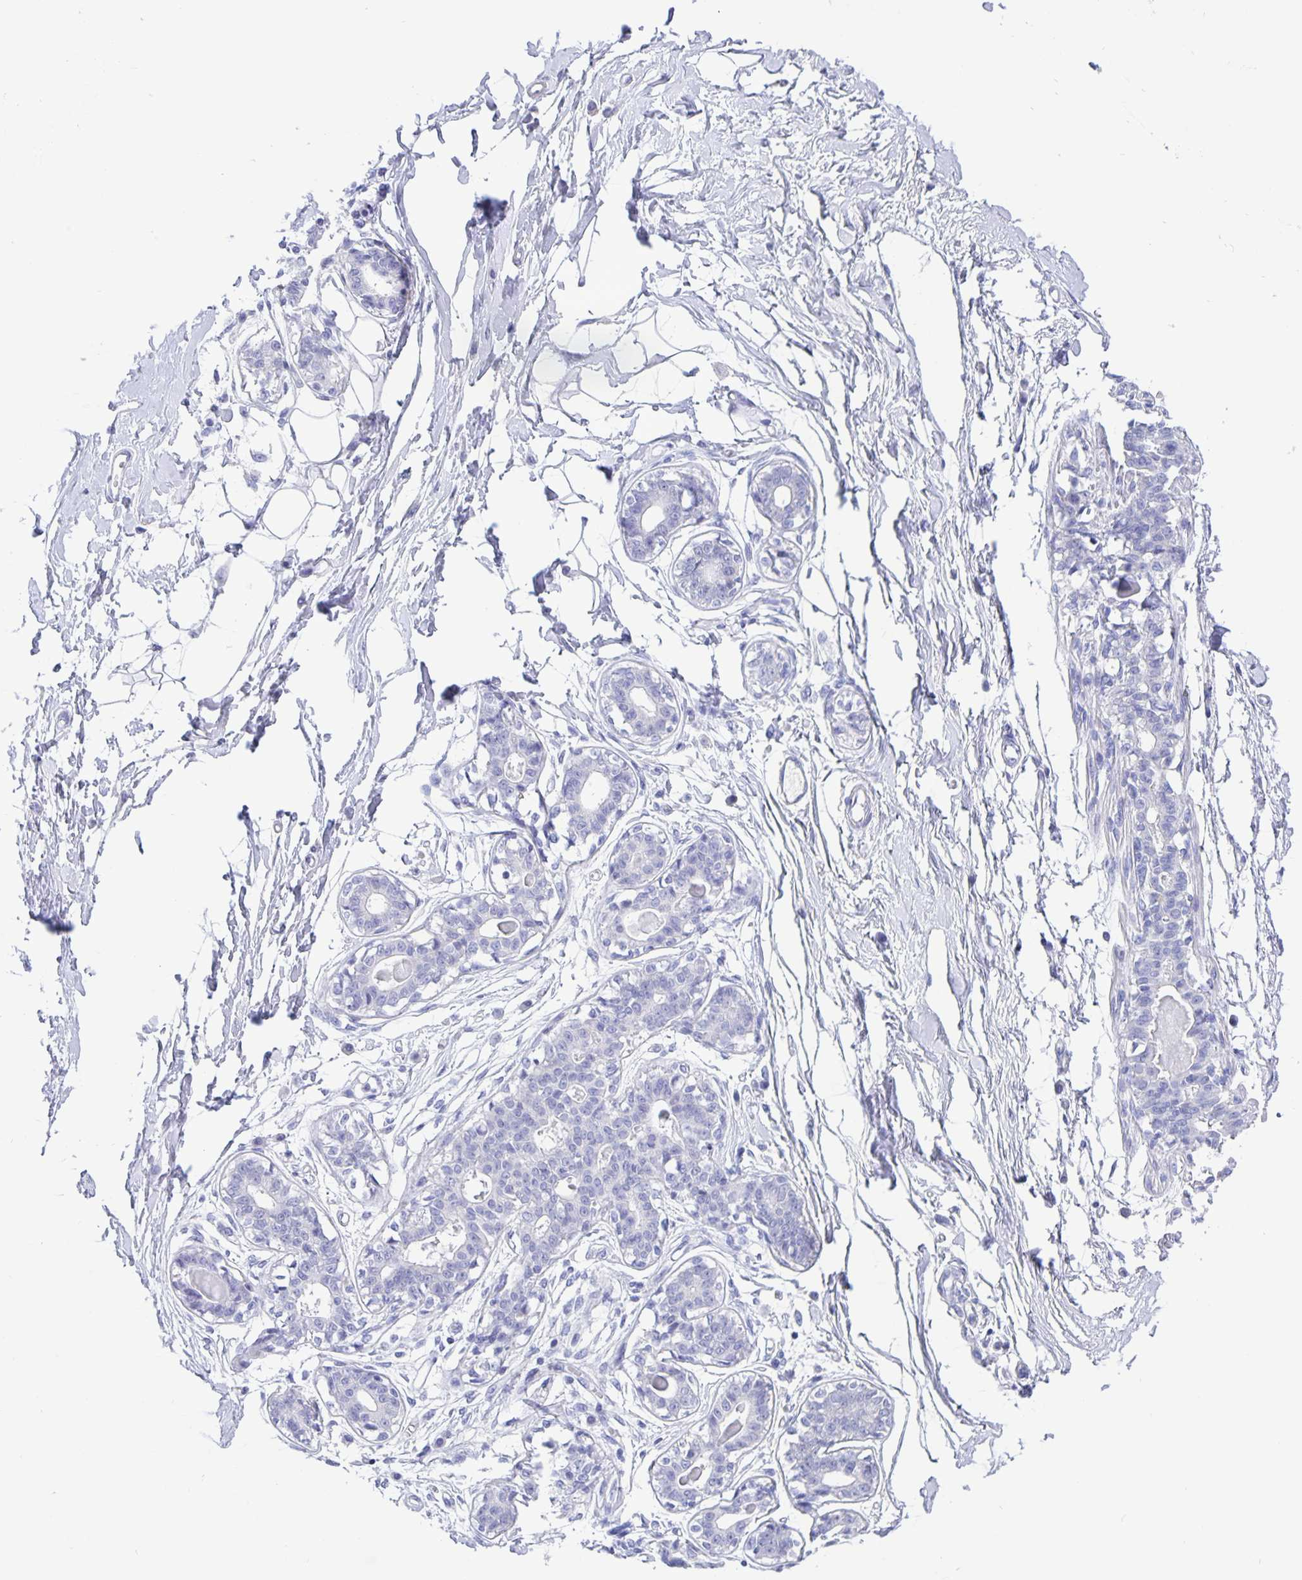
{"staining": {"intensity": "negative", "quantity": "none", "location": "none"}, "tissue": "breast", "cell_type": "Adipocytes", "image_type": "normal", "snomed": [{"axis": "morphology", "description": "Normal tissue, NOS"}, {"axis": "topography", "description": "Breast"}], "caption": "This is a image of immunohistochemistry (IHC) staining of benign breast, which shows no positivity in adipocytes. (Brightfield microscopy of DAB (3,3'-diaminobenzidine) immunohistochemistry (IHC) at high magnification).", "gene": "ERMN", "patient": {"sex": "female", "age": 45}}